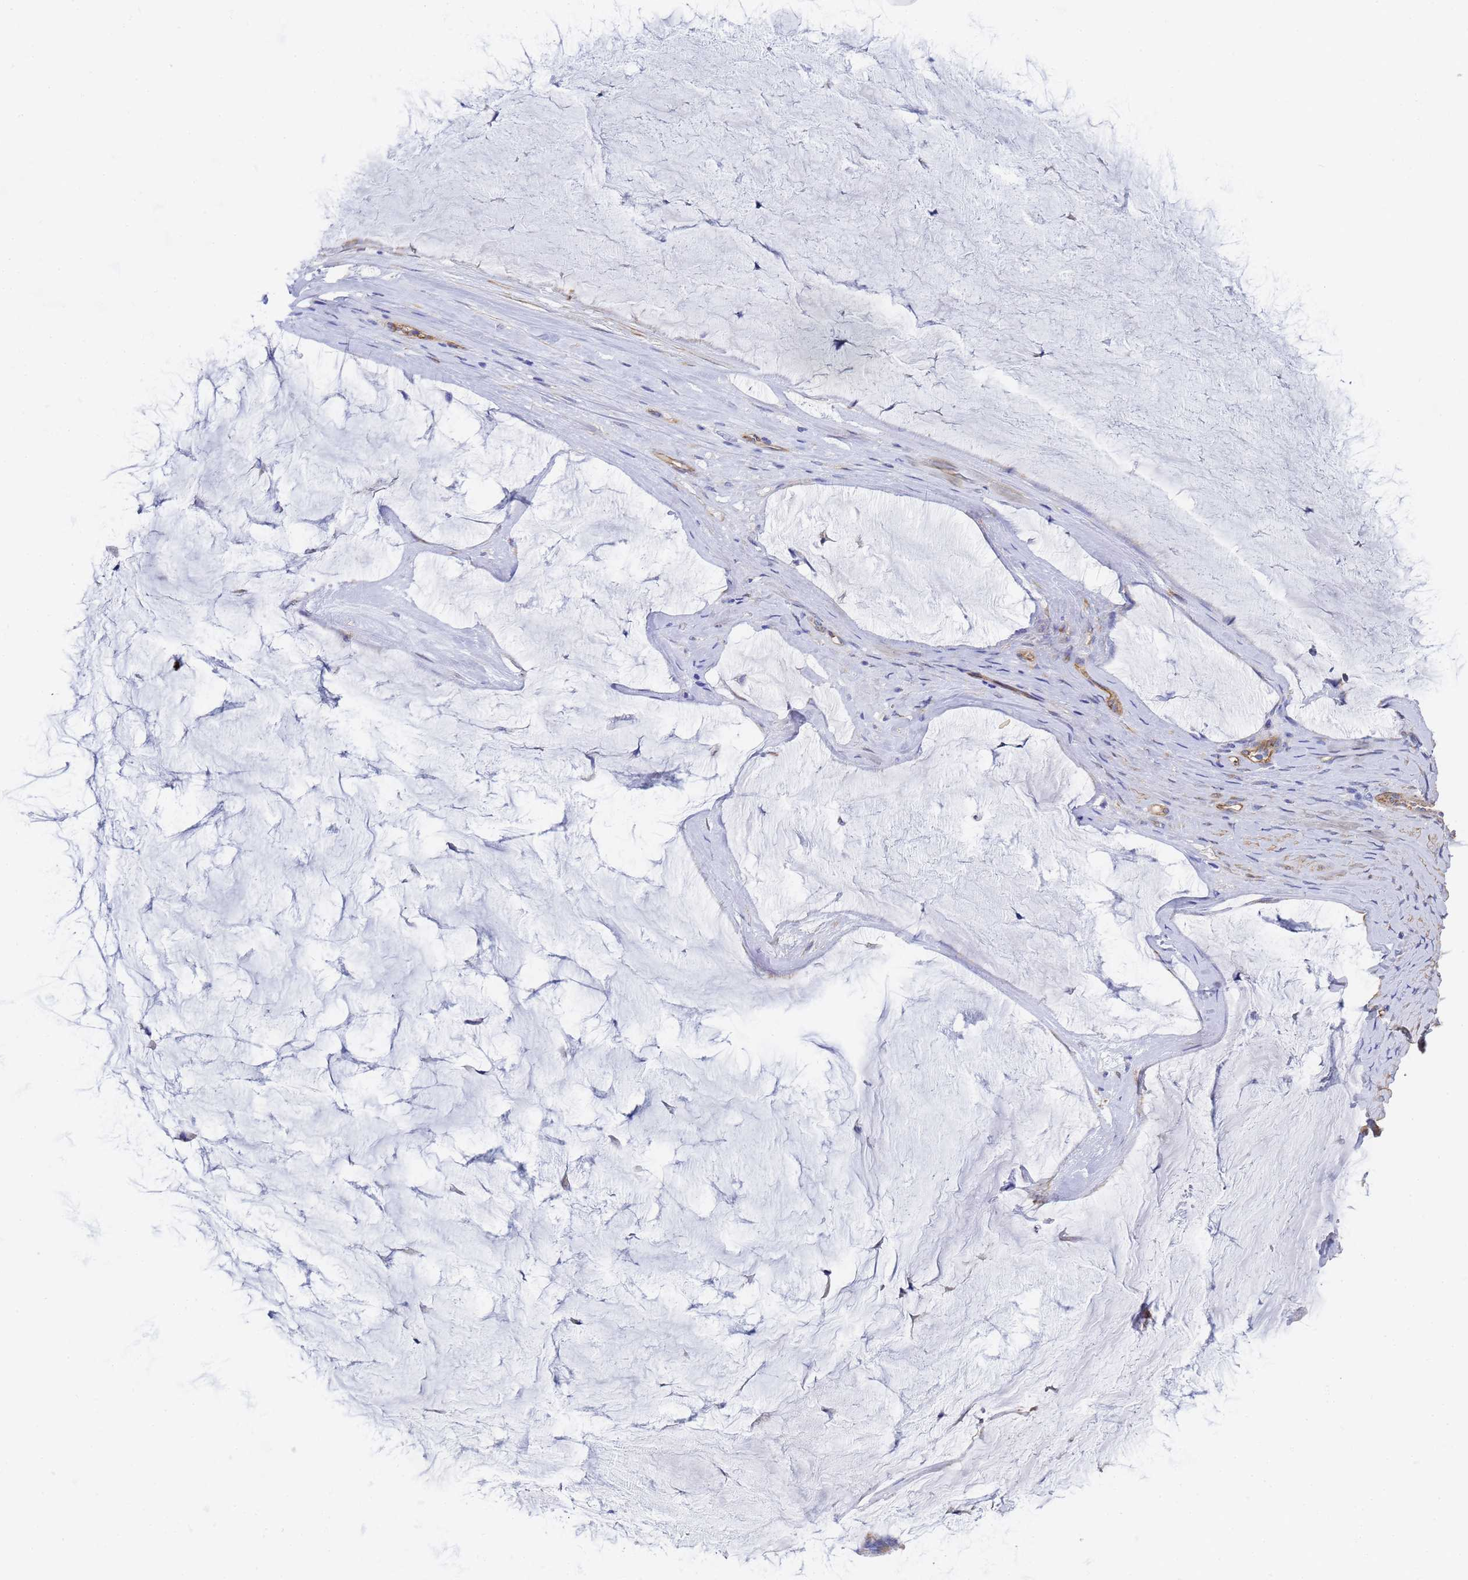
{"staining": {"intensity": "moderate", "quantity": "25%-75%", "location": "cytoplasmic/membranous"}, "tissue": "ovarian cancer", "cell_type": "Tumor cells", "image_type": "cancer", "snomed": [{"axis": "morphology", "description": "Cystadenocarcinoma, mucinous, NOS"}, {"axis": "topography", "description": "Ovary"}], "caption": "This micrograph displays ovarian mucinous cystadenocarcinoma stained with immunohistochemistry to label a protein in brown. The cytoplasmic/membranous of tumor cells show moderate positivity for the protein. Nuclei are counter-stained blue.", "gene": "TUBB1", "patient": {"sex": "female", "age": 61}}